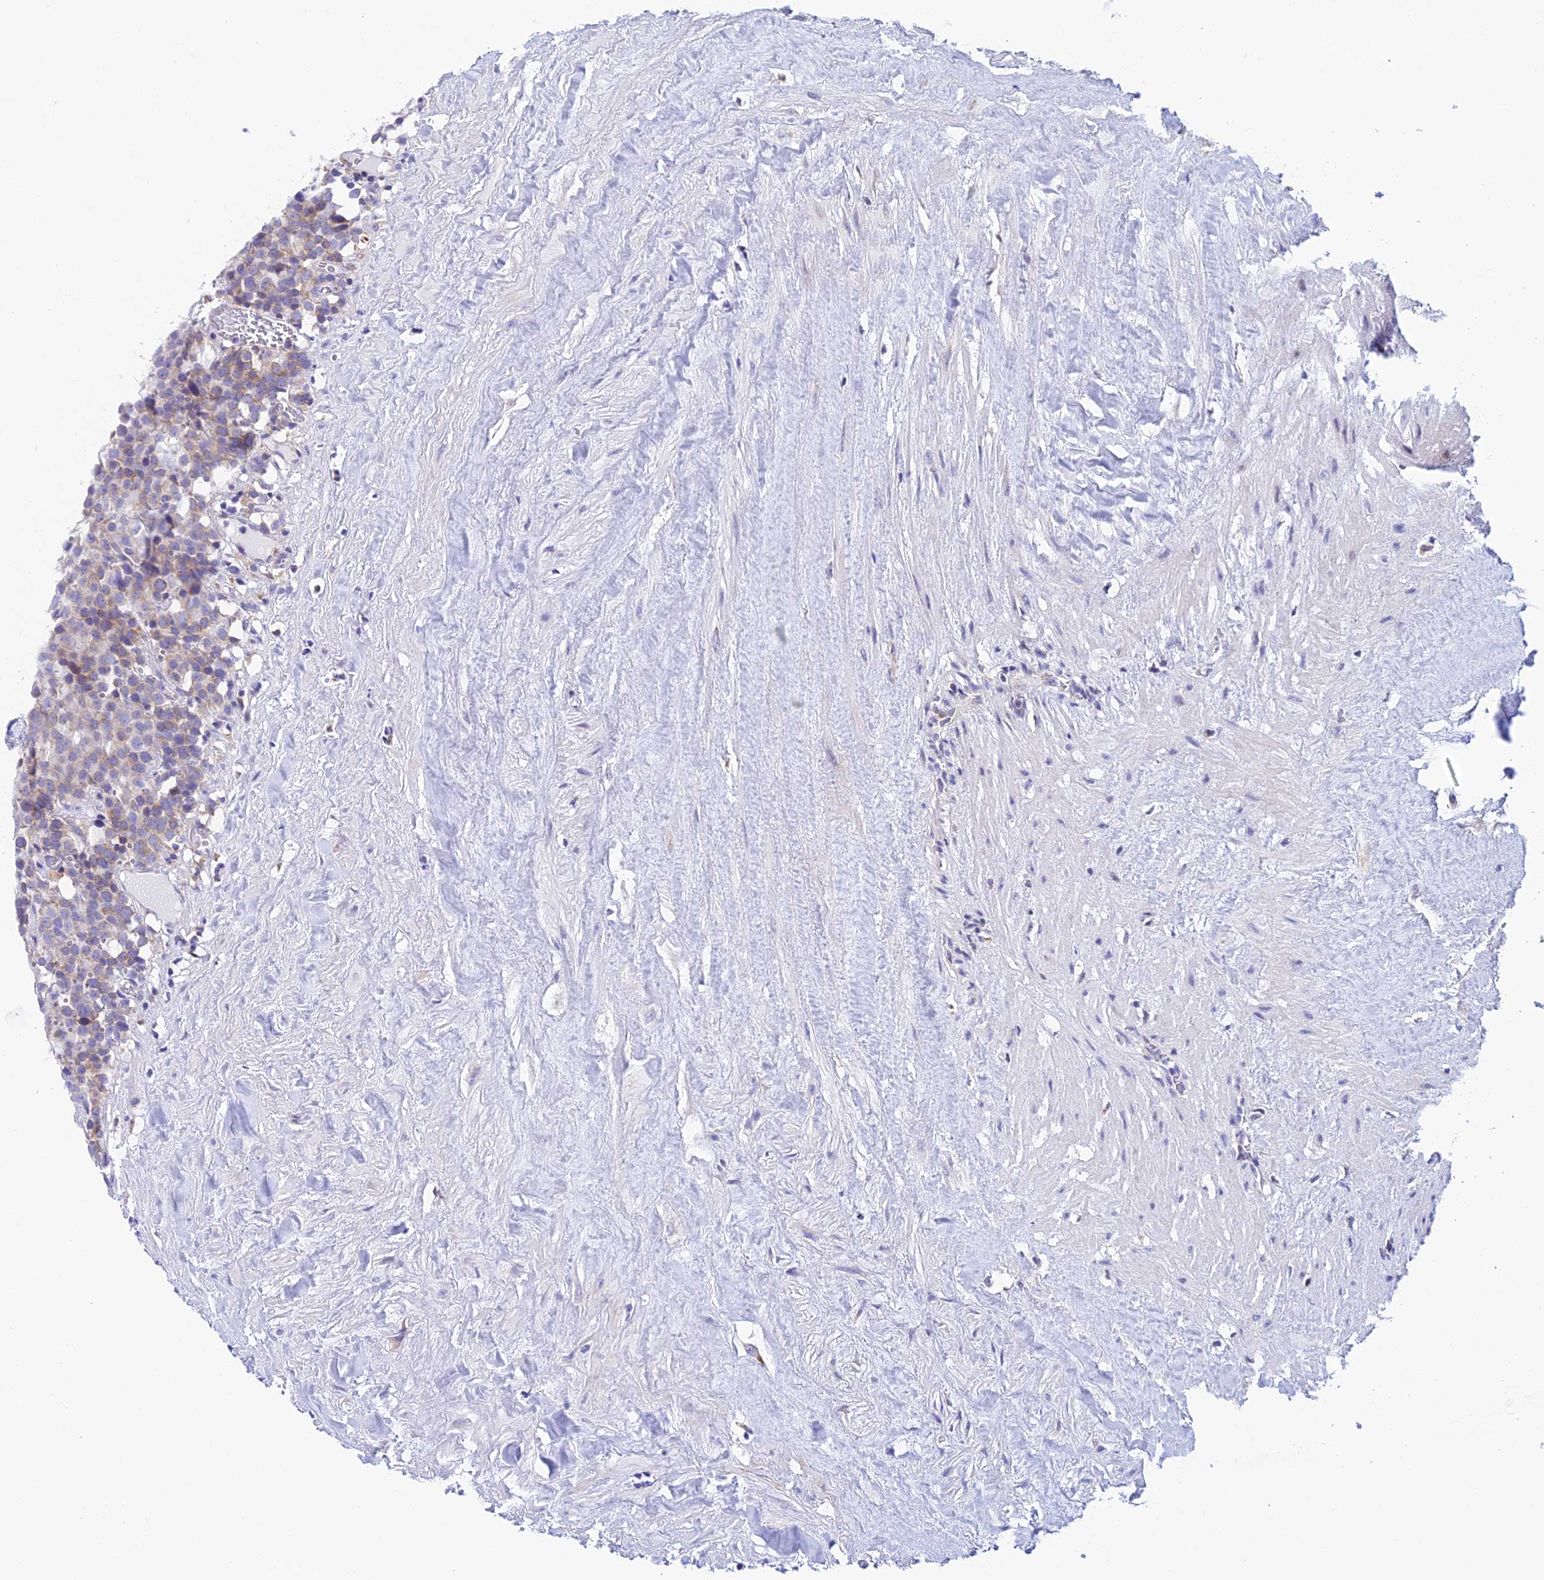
{"staining": {"intensity": "weak", "quantity": "25%-75%", "location": "cytoplasmic/membranous"}, "tissue": "testis cancer", "cell_type": "Tumor cells", "image_type": "cancer", "snomed": [{"axis": "morphology", "description": "Seminoma, NOS"}, {"axis": "topography", "description": "Testis"}], "caption": "Protein staining of seminoma (testis) tissue displays weak cytoplasmic/membranous positivity in approximately 25%-75% of tumor cells.", "gene": "REEP4", "patient": {"sex": "male", "age": 71}}